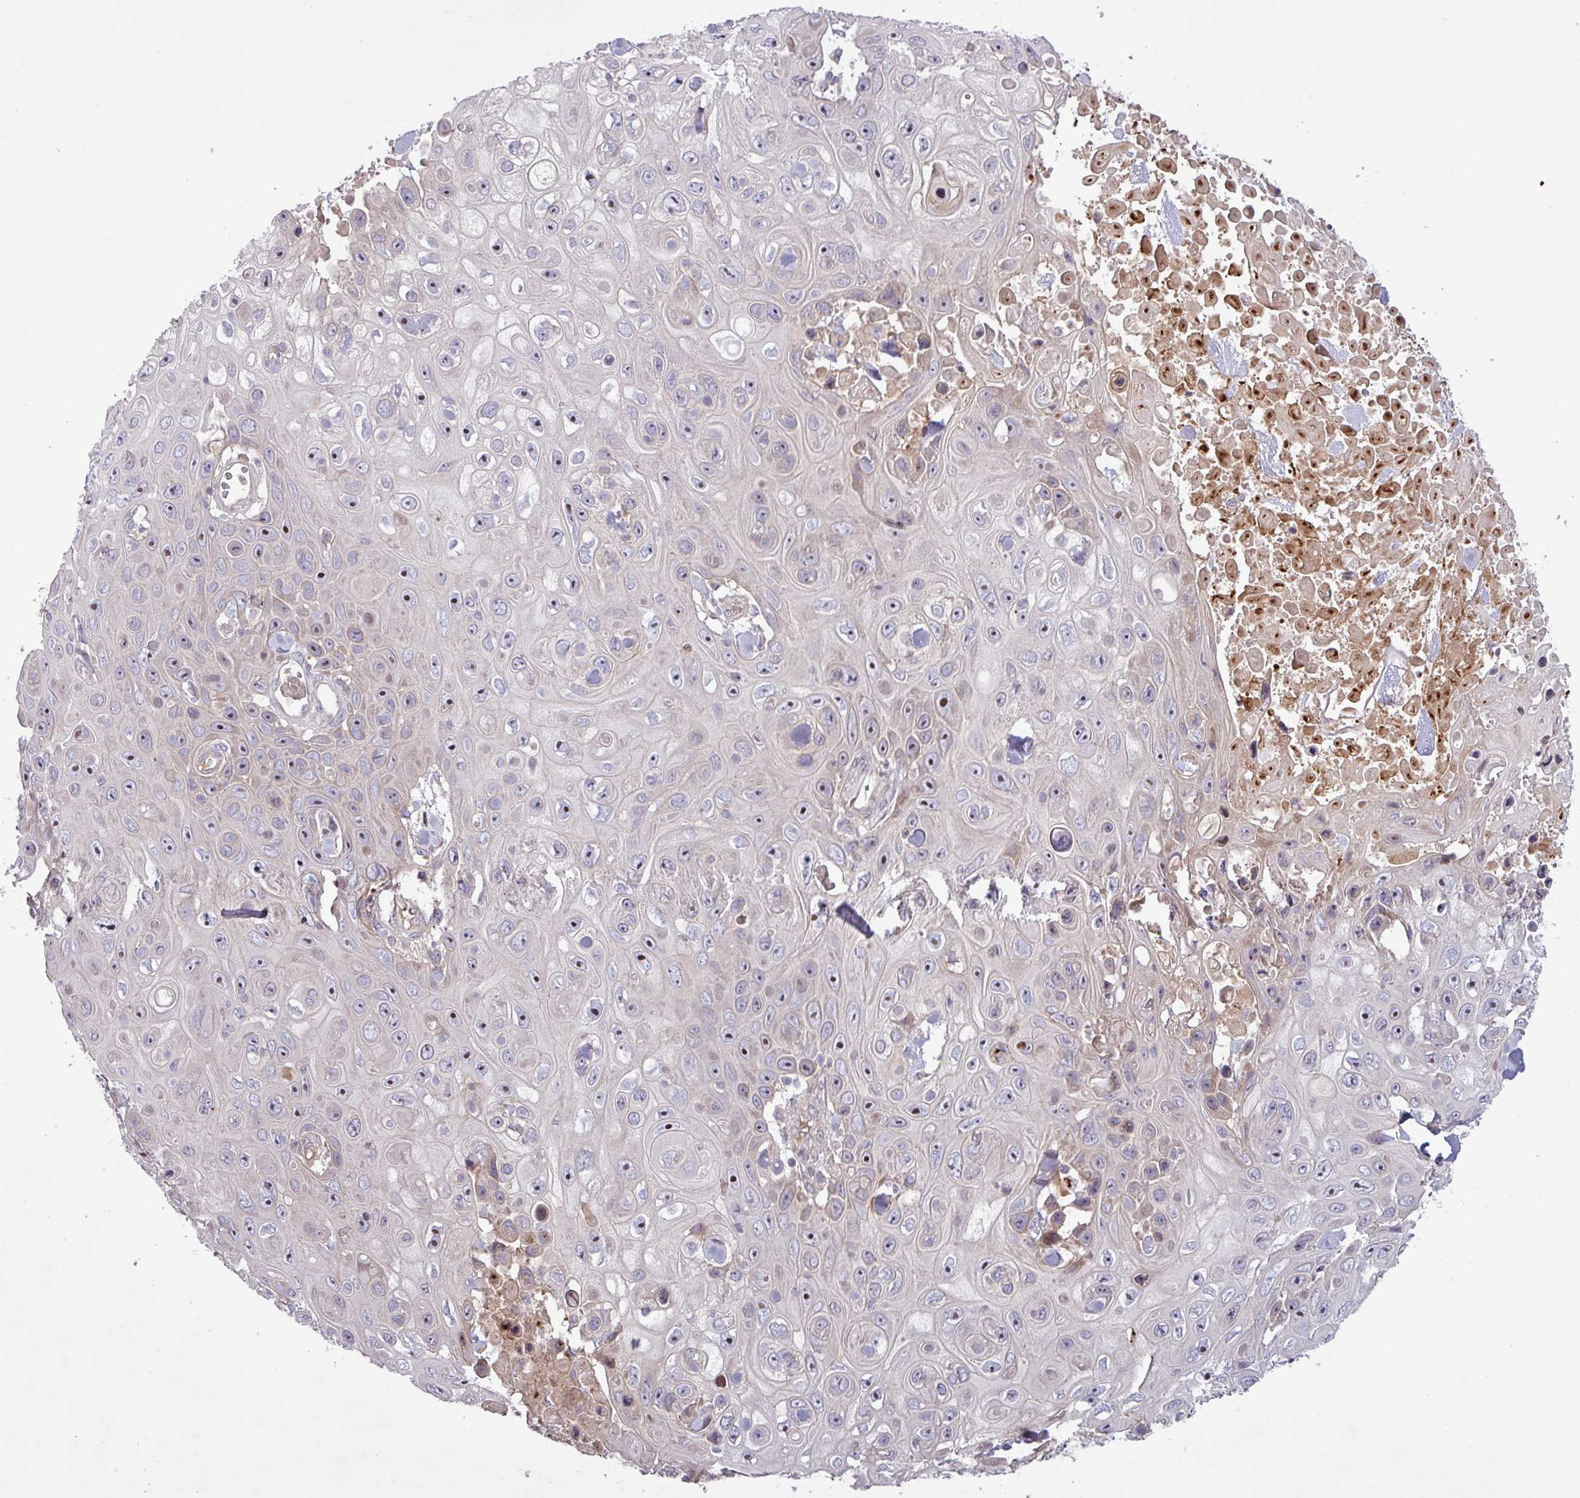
{"staining": {"intensity": "moderate", "quantity": "<25%", "location": "nuclear"}, "tissue": "skin cancer", "cell_type": "Tumor cells", "image_type": "cancer", "snomed": [{"axis": "morphology", "description": "Squamous cell carcinoma, NOS"}, {"axis": "topography", "description": "Skin"}], "caption": "Squamous cell carcinoma (skin) stained for a protein (brown) reveals moderate nuclear positive positivity in about <25% of tumor cells.", "gene": "TNFSF12", "patient": {"sex": "male", "age": 82}}